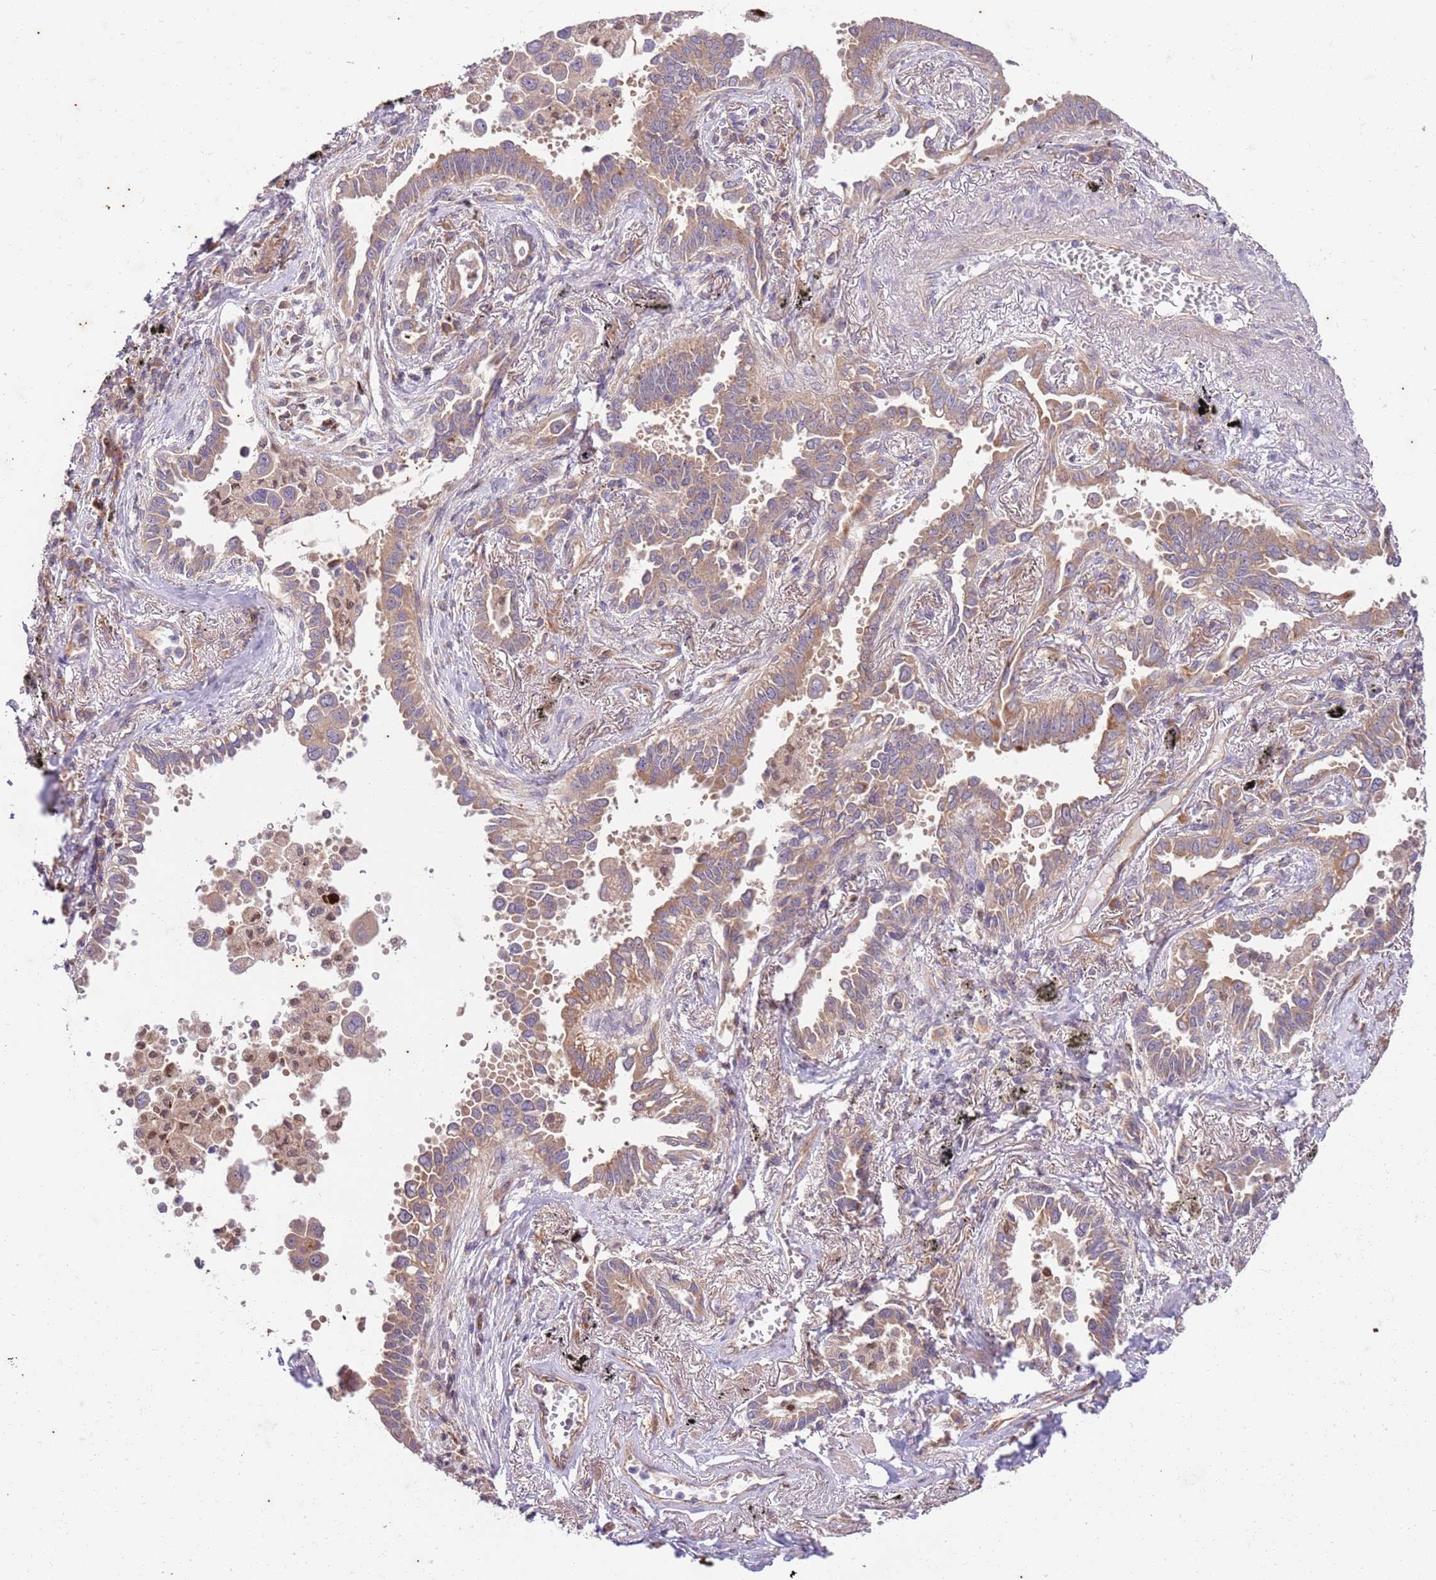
{"staining": {"intensity": "moderate", "quantity": ">75%", "location": "cytoplasmic/membranous"}, "tissue": "lung cancer", "cell_type": "Tumor cells", "image_type": "cancer", "snomed": [{"axis": "morphology", "description": "Adenocarcinoma, NOS"}, {"axis": "topography", "description": "Lung"}], "caption": "Lung cancer stained for a protein (brown) reveals moderate cytoplasmic/membranous positive staining in about >75% of tumor cells.", "gene": "OSBP", "patient": {"sex": "male", "age": 67}}